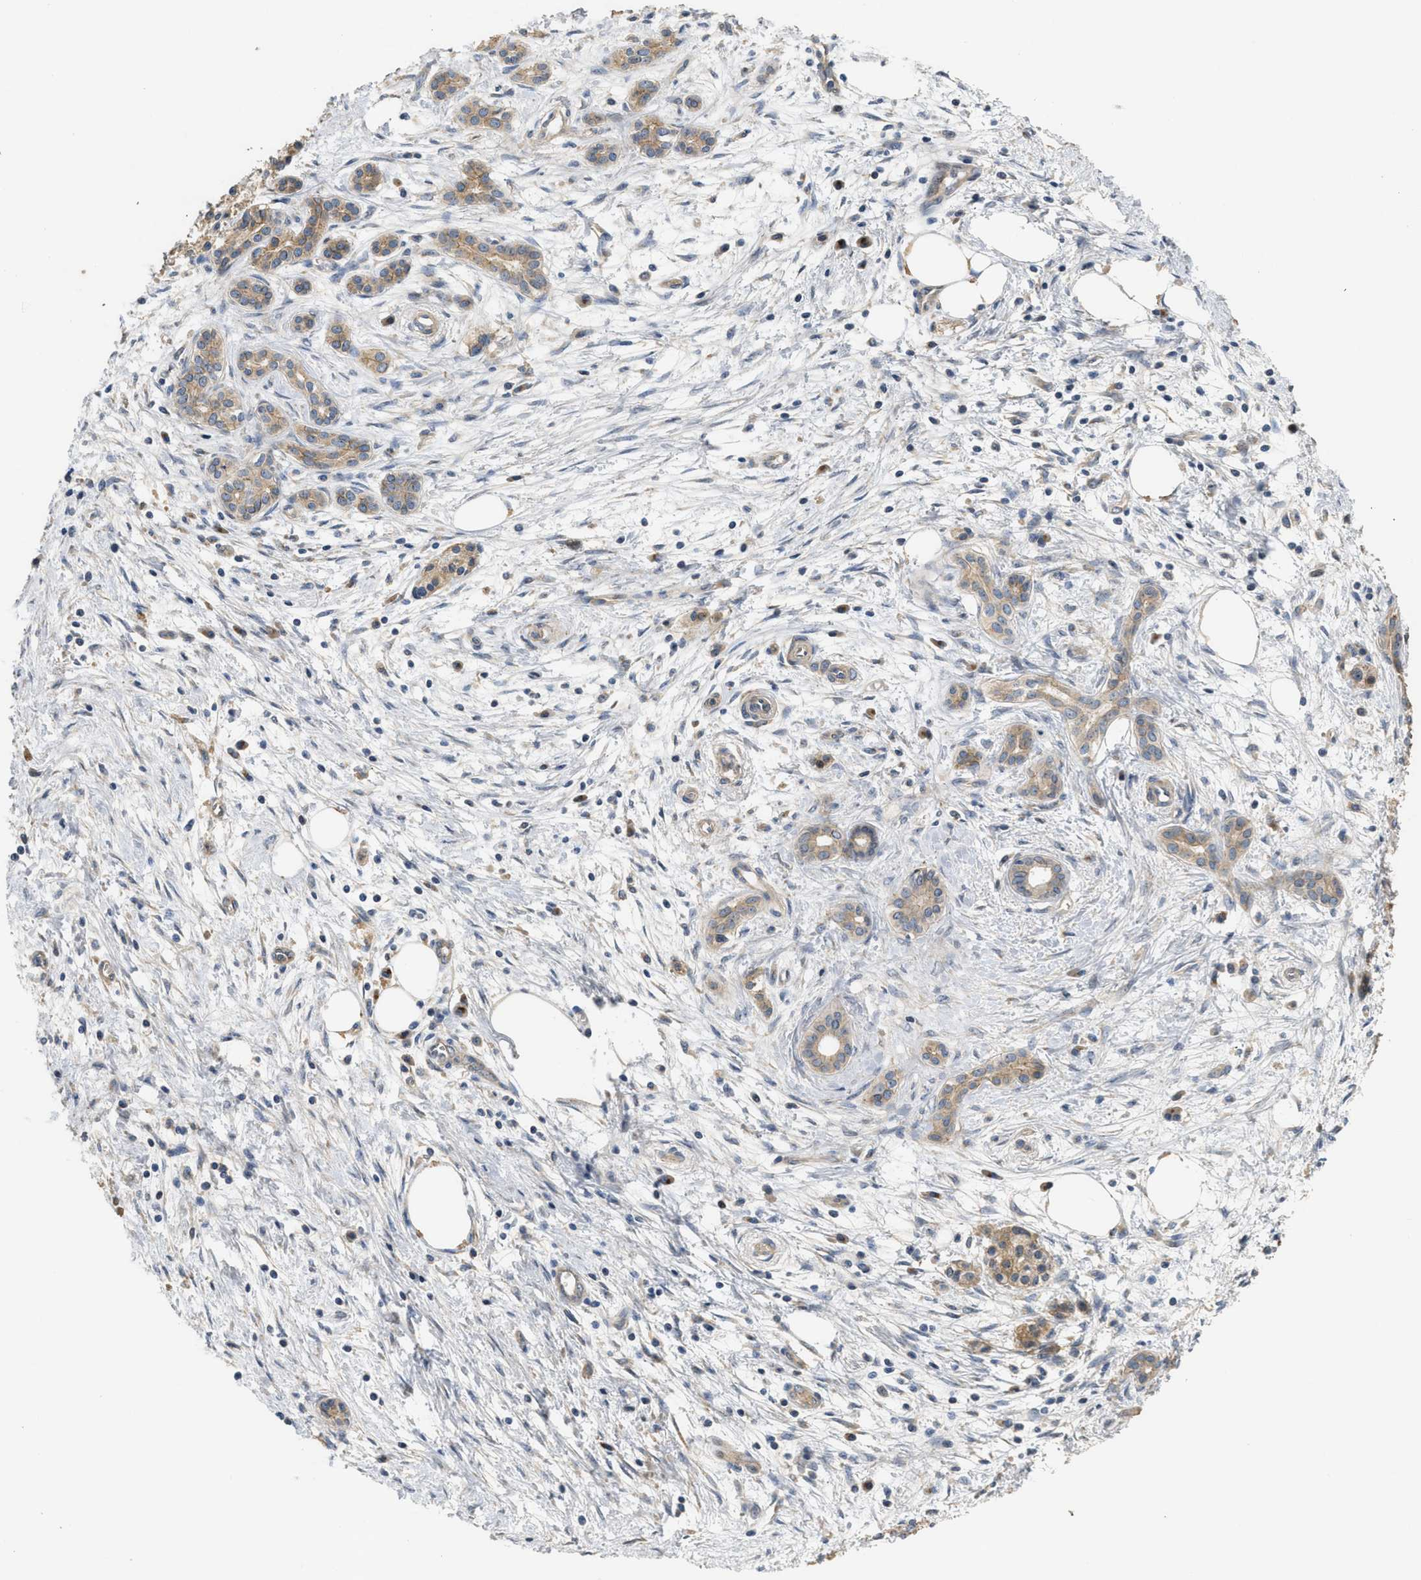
{"staining": {"intensity": "weak", "quantity": ">75%", "location": "cytoplasmic/membranous"}, "tissue": "pancreatic cancer", "cell_type": "Tumor cells", "image_type": "cancer", "snomed": [{"axis": "morphology", "description": "Adenocarcinoma, NOS"}, {"axis": "topography", "description": "Pancreas"}], "caption": "Protein expression by immunohistochemistry (IHC) exhibits weak cytoplasmic/membranous staining in approximately >75% of tumor cells in pancreatic cancer. The protein of interest is stained brown, and the nuclei are stained in blue (DAB (3,3'-diaminobenzidine) IHC with brightfield microscopy, high magnification).", "gene": "CDPF1", "patient": {"sex": "female", "age": 70}}